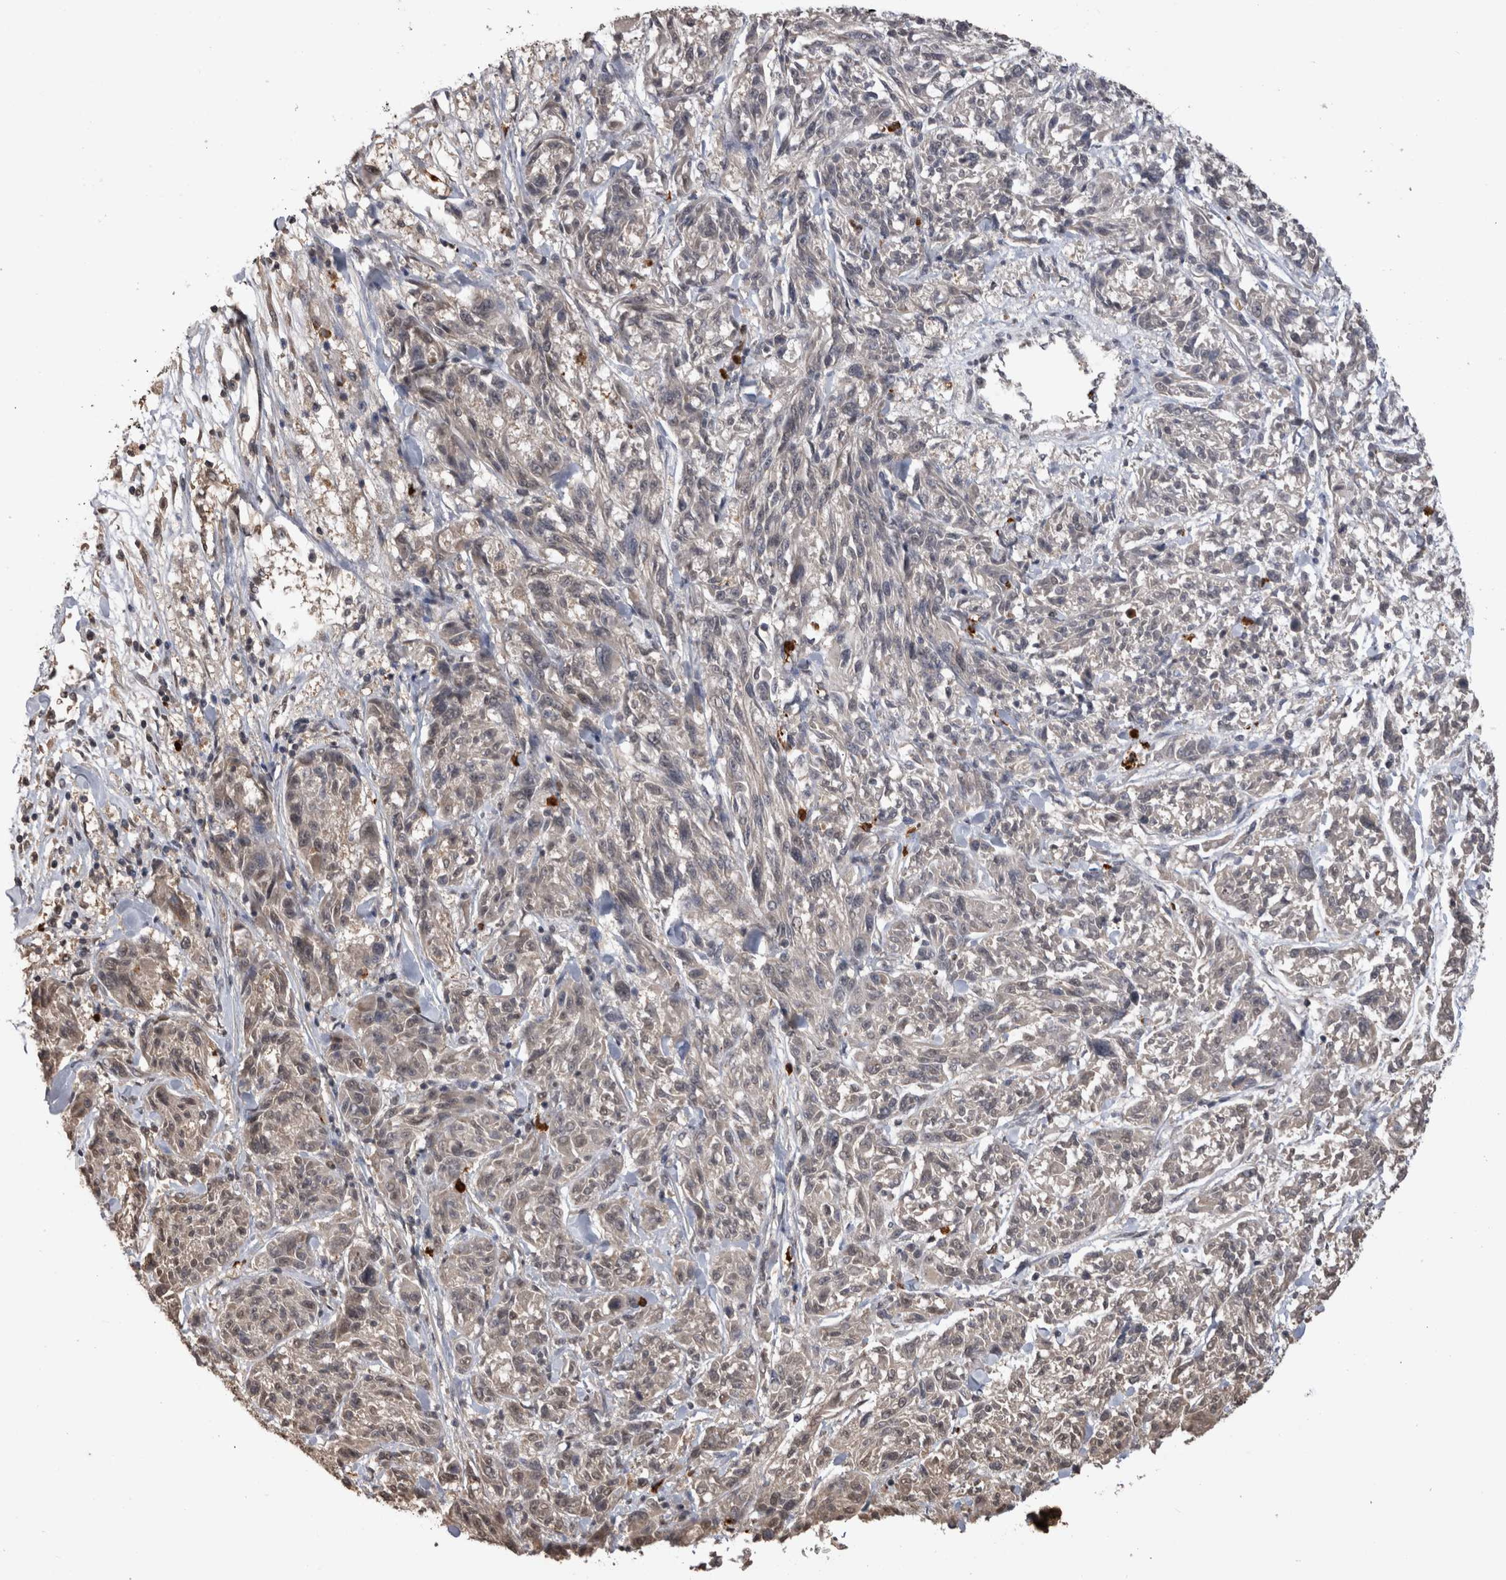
{"staining": {"intensity": "negative", "quantity": "none", "location": "none"}, "tissue": "melanoma", "cell_type": "Tumor cells", "image_type": "cancer", "snomed": [{"axis": "morphology", "description": "Malignant melanoma, NOS"}, {"axis": "topography", "description": "Skin"}], "caption": "High power microscopy photomicrograph of an immunohistochemistry image of malignant melanoma, revealing no significant positivity in tumor cells.", "gene": "PAK4", "patient": {"sex": "male", "age": 53}}